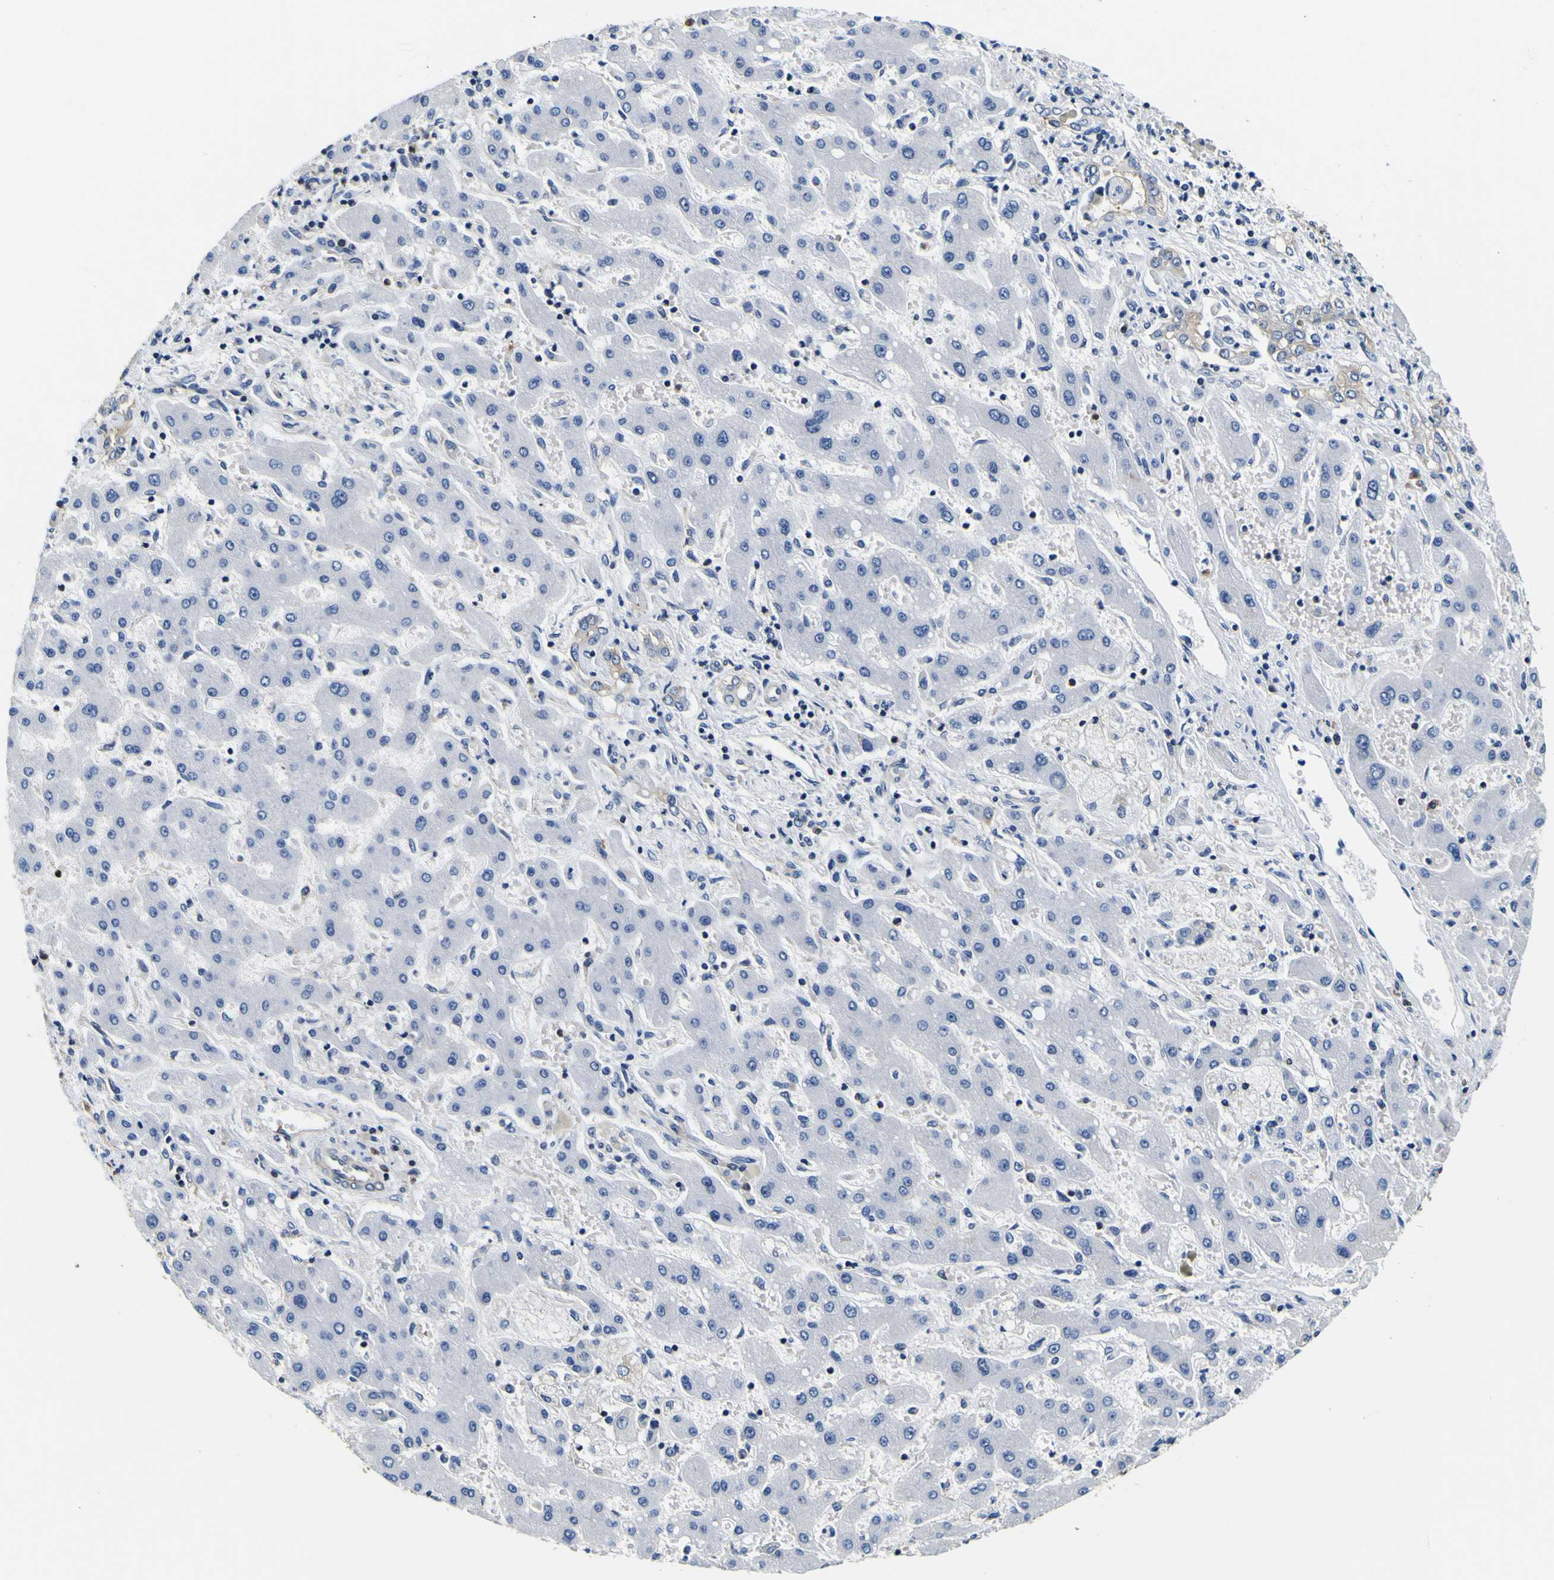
{"staining": {"intensity": "weak", "quantity": ">75%", "location": "cytoplasmic/membranous"}, "tissue": "liver cancer", "cell_type": "Tumor cells", "image_type": "cancer", "snomed": [{"axis": "morphology", "description": "Cholangiocarcinoma"}, {"axis": "topography", "description": "Liver"}], "caption": "Tumor cells show low levels of weak cytoplasmic/membranous positivity in approximately >75% of cells in liver cholangiocarcinoma. The staining was performed using DAB to visualize the protein expression in brown, while the nuclei were stained in blue with hematoxylin (Magnification: 20x).", "gene": "TUBA1B", "patient": {"sex": "male", "age": 50}}